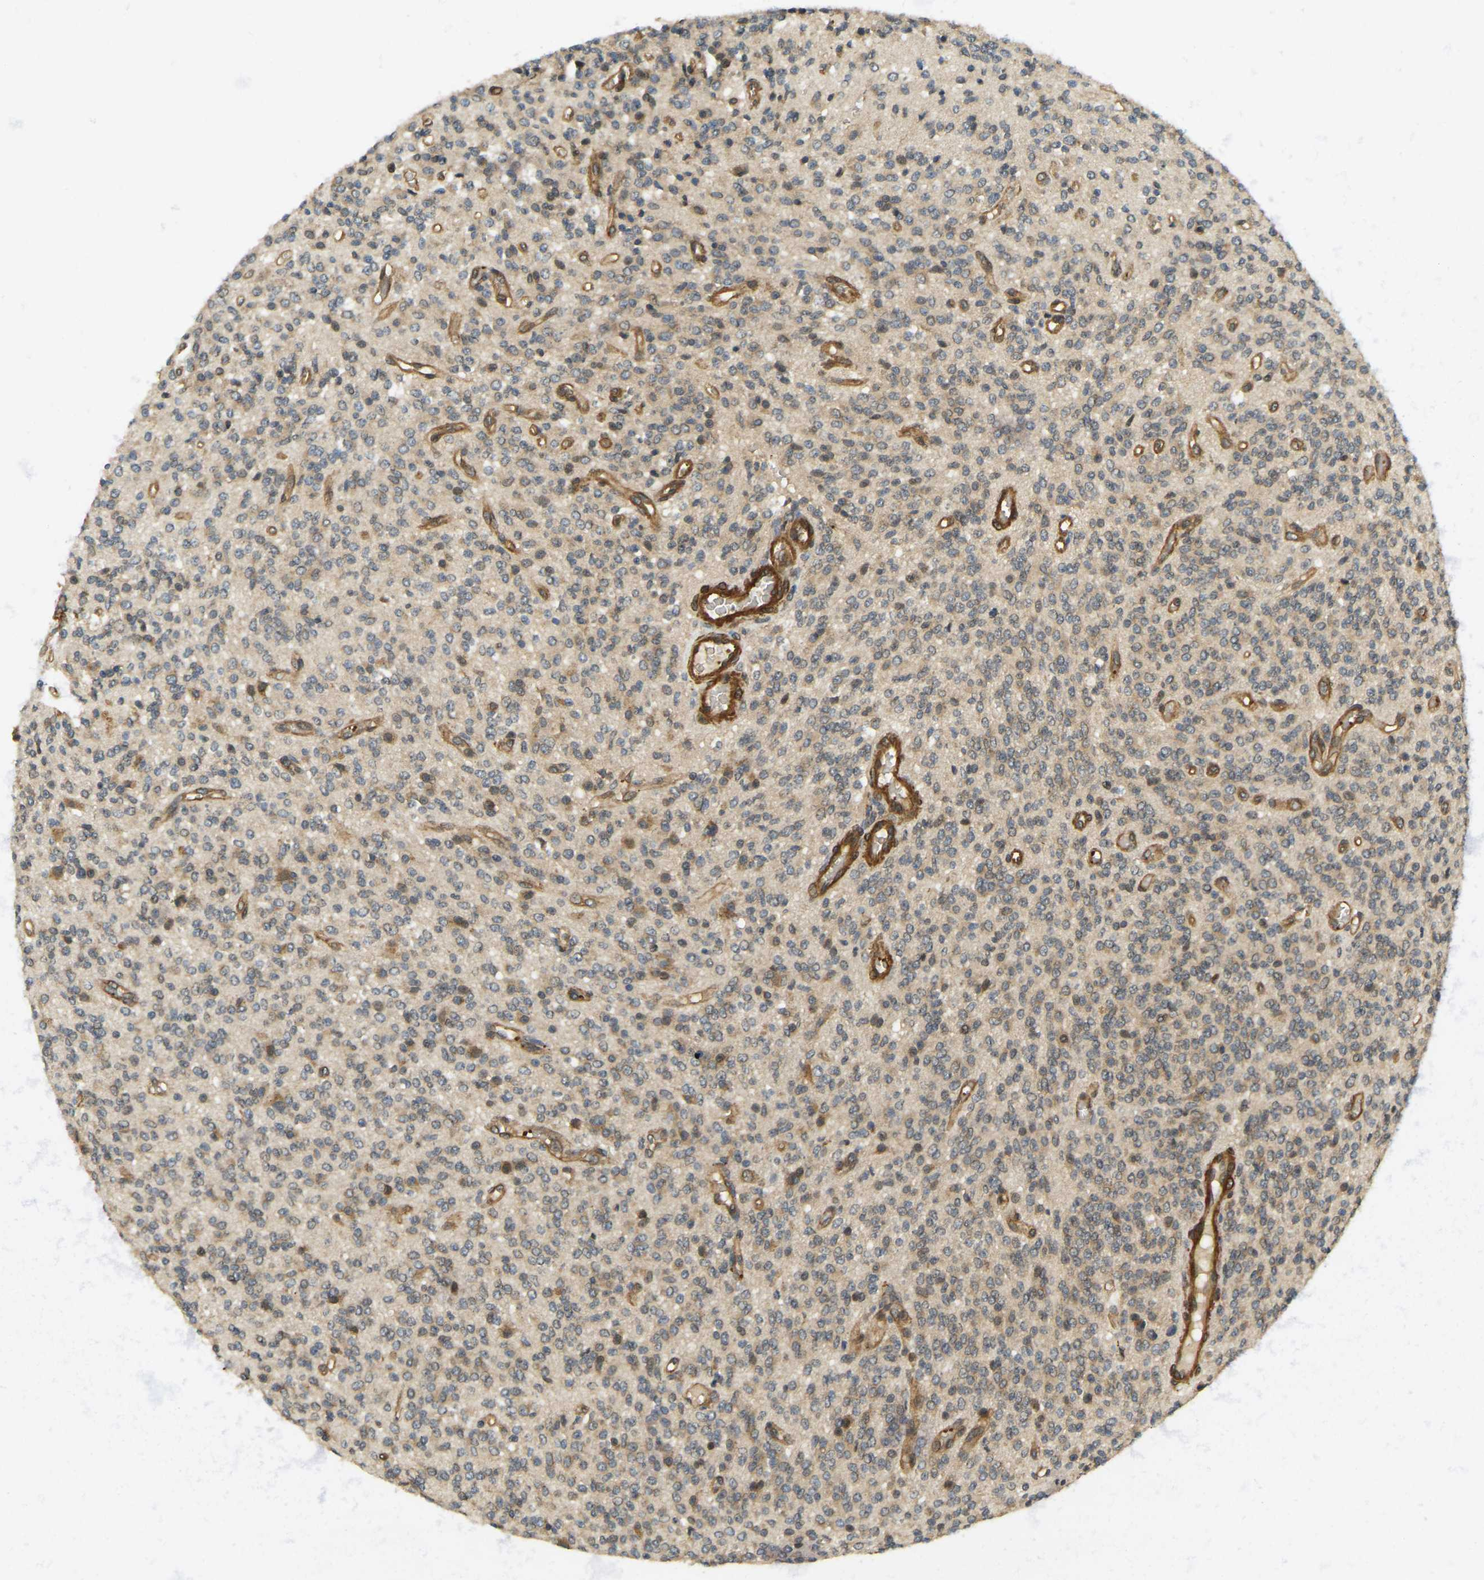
{"staining": {"intensity": "weak", "quantity": ">75%", "location": "cytoplasmic/membranous"}, "tissue": "glioma", "cell_type": "Tumor cells", "image_type": "cancer", "snomed": [{"axis": "morphology", "description": "Glioma, malignant, High grade"}, {"axis": "topography", "description": "Brain"}], "caption": "This photomicrograph exhibits high-grade glioma (malignant) stained with immunohistochemistry to label a protein in brown. The cytoplasmic/membranous of tumor cells show weak positivity for the protein. Nuclei are counter-stained blue.", "gene": "ERGIC1", "patient": {"sex": "male", "age": 34}}